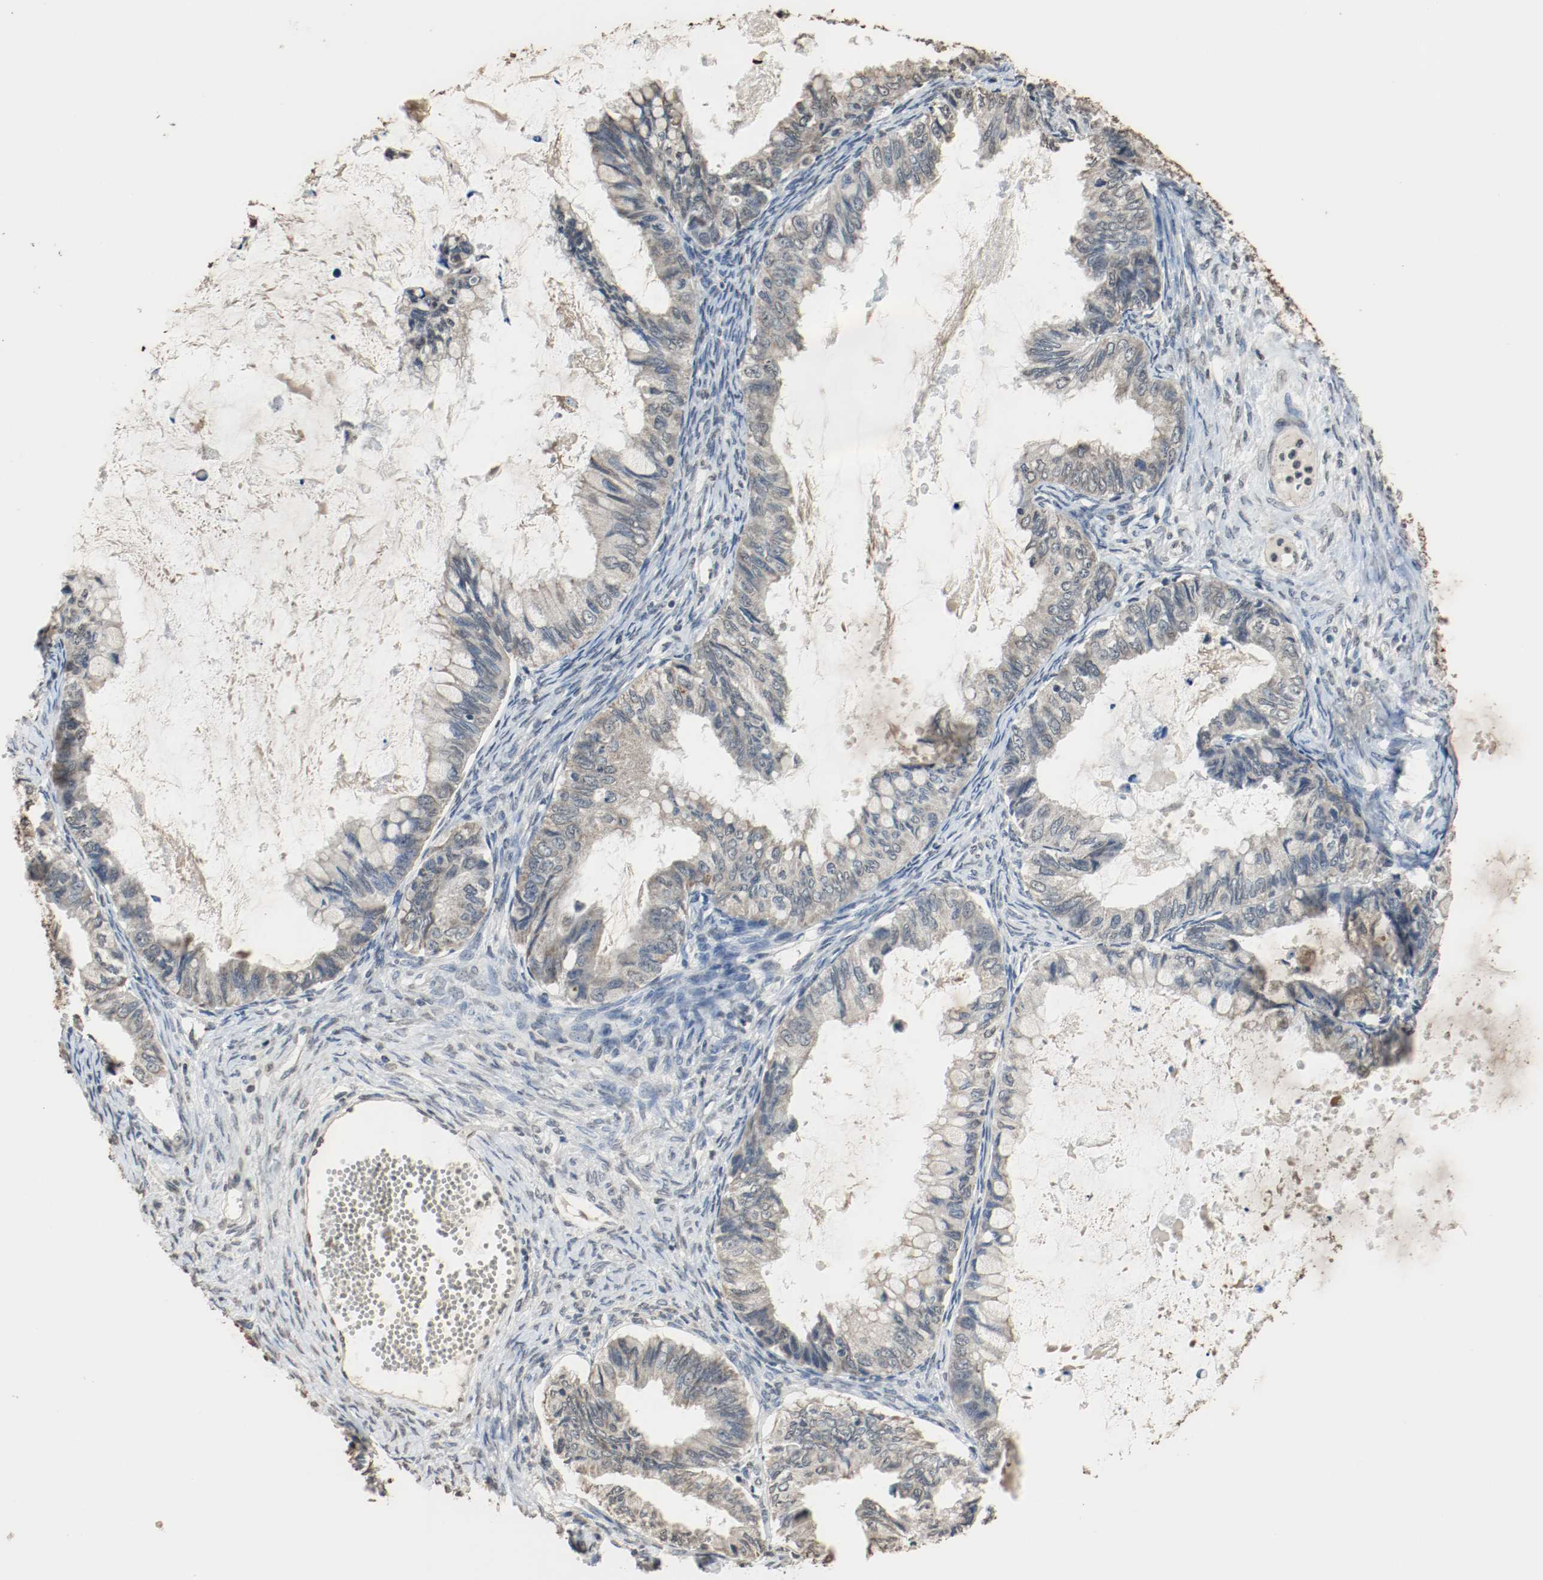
{"staining": {"intensity": "weak", "quantity": "25%-75%", "location": "cytoplasmic/membranous"}, "tissue": "ovarian cancer", "cell_type": "Tumor cells", "image_type": "cancer", "snomed": [{"axis": "morphology", "description": "Cystadenocarcinoma, mucinous, NOS"}, {"axis": "topography", "description": "Ovary"}], "caption": "Ovarian cancer (mucinous cystadenocarcinoma) stained with IHC exhibits weak cytoplasmic/membranous staining in approximately 25%-75% of tumor cells.", "gene": "RTN4", "patient": {"sex": "female", "age": 80}}